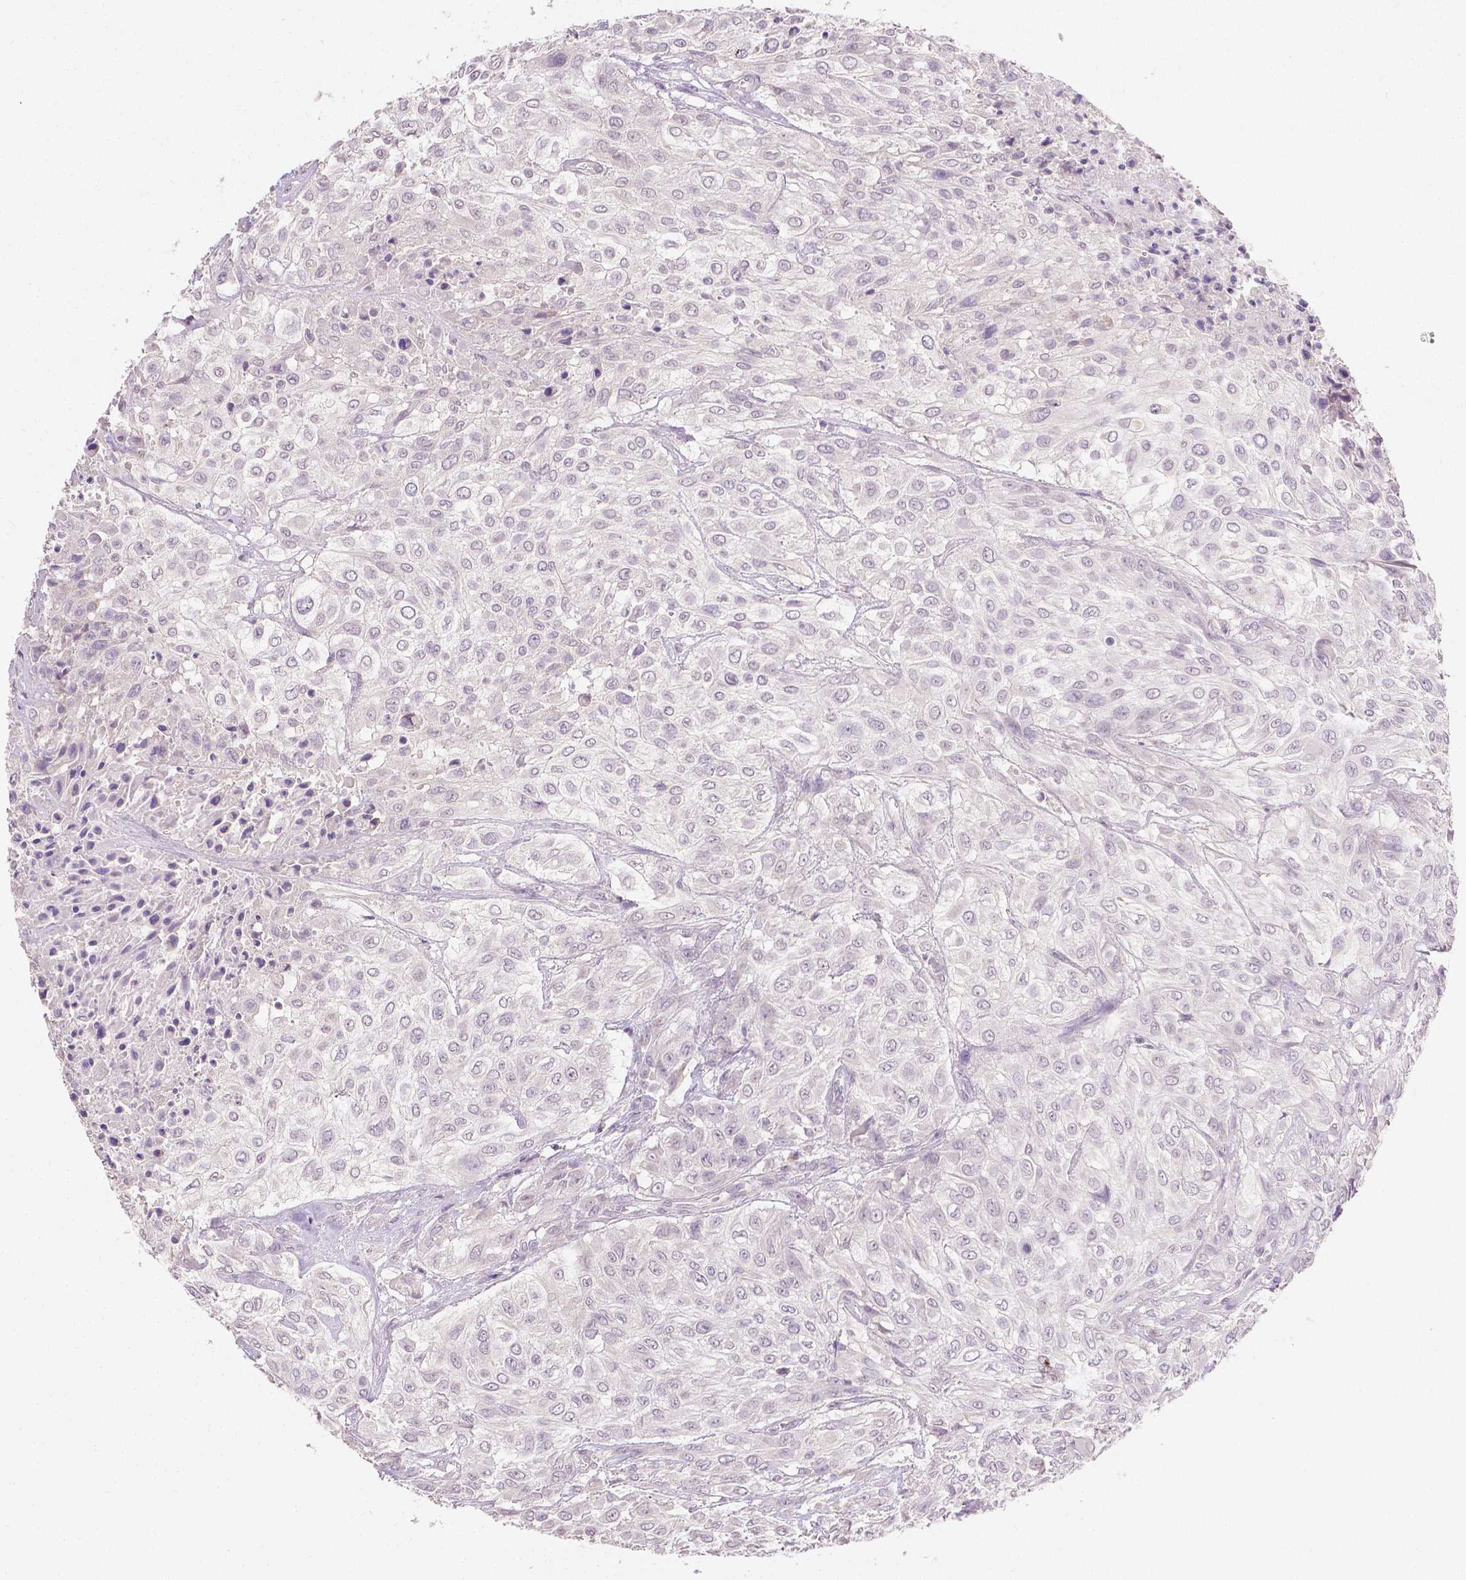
{"staining": {"intensity": "negative", "quantity": "none", "location": "none"}, "tissue": "urothelial cancer", "cell_type": "Tumor cells", "image_type": "cancer", "snomed": [{"axis": "morphology", "description": "Urothelial carcinoma, High grade"}, {"axis": "topography", "description": "Urinary bladder"}], "caption": "High-grade urothelial carcinoma was stained to show a protein in brown. There is no significant staining in tumor cells.", "gene": "TGM1", "patient": {"sex": "male", "age": 57}}